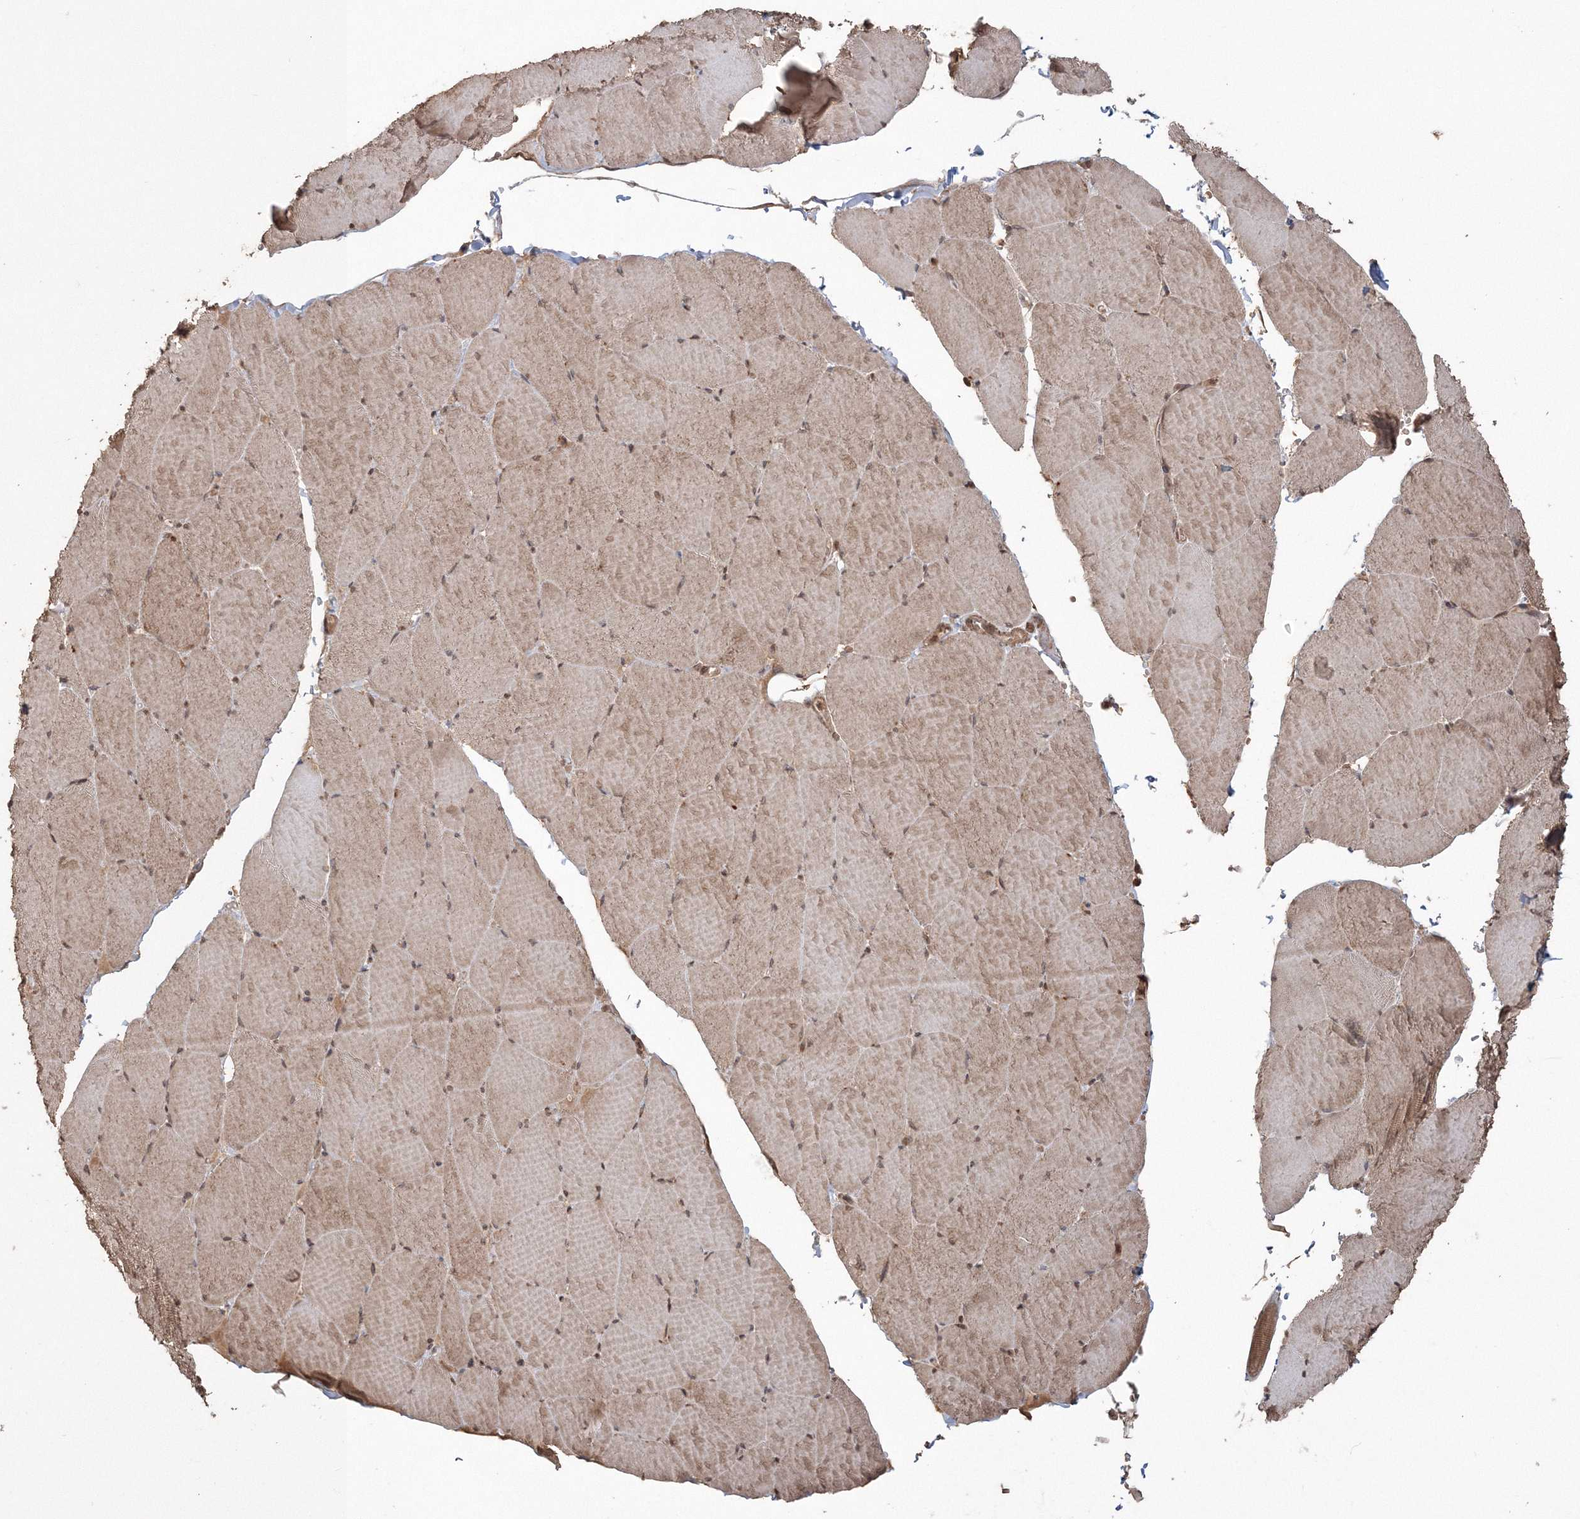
{"staining": {"intensity": "moderate", "quantity": ">75%", "location": "cytoplasmic/membranous,nuclear"}, "tissue": "skeletal muscle", "cell_type": "Myocytes", "image_type": "normal", "snomed": [{"axis": "morphology", "description": "Normal tissue, NOS"}, {"axis": "topography", "description": "Skeletal muscle"}, {"axis": "topography", "description": "Head-Neck"}], "caption": "IHC staining of normal skeletal muscle, which exhibits medium levels of moderate cytoplasmic/membranous,nuclear expression in approximately >75% of myocytes indicating moderate cytoplasmic/membranous,nuclear protein staining. The staining was performed using DAB (3,3'-diaminobenzidine) (brown) for protein detection and nuclei were counterstained in hematoxylin (blue).", "gene": "CCDC122", "patient": {"sex": "male", "age": 66}}